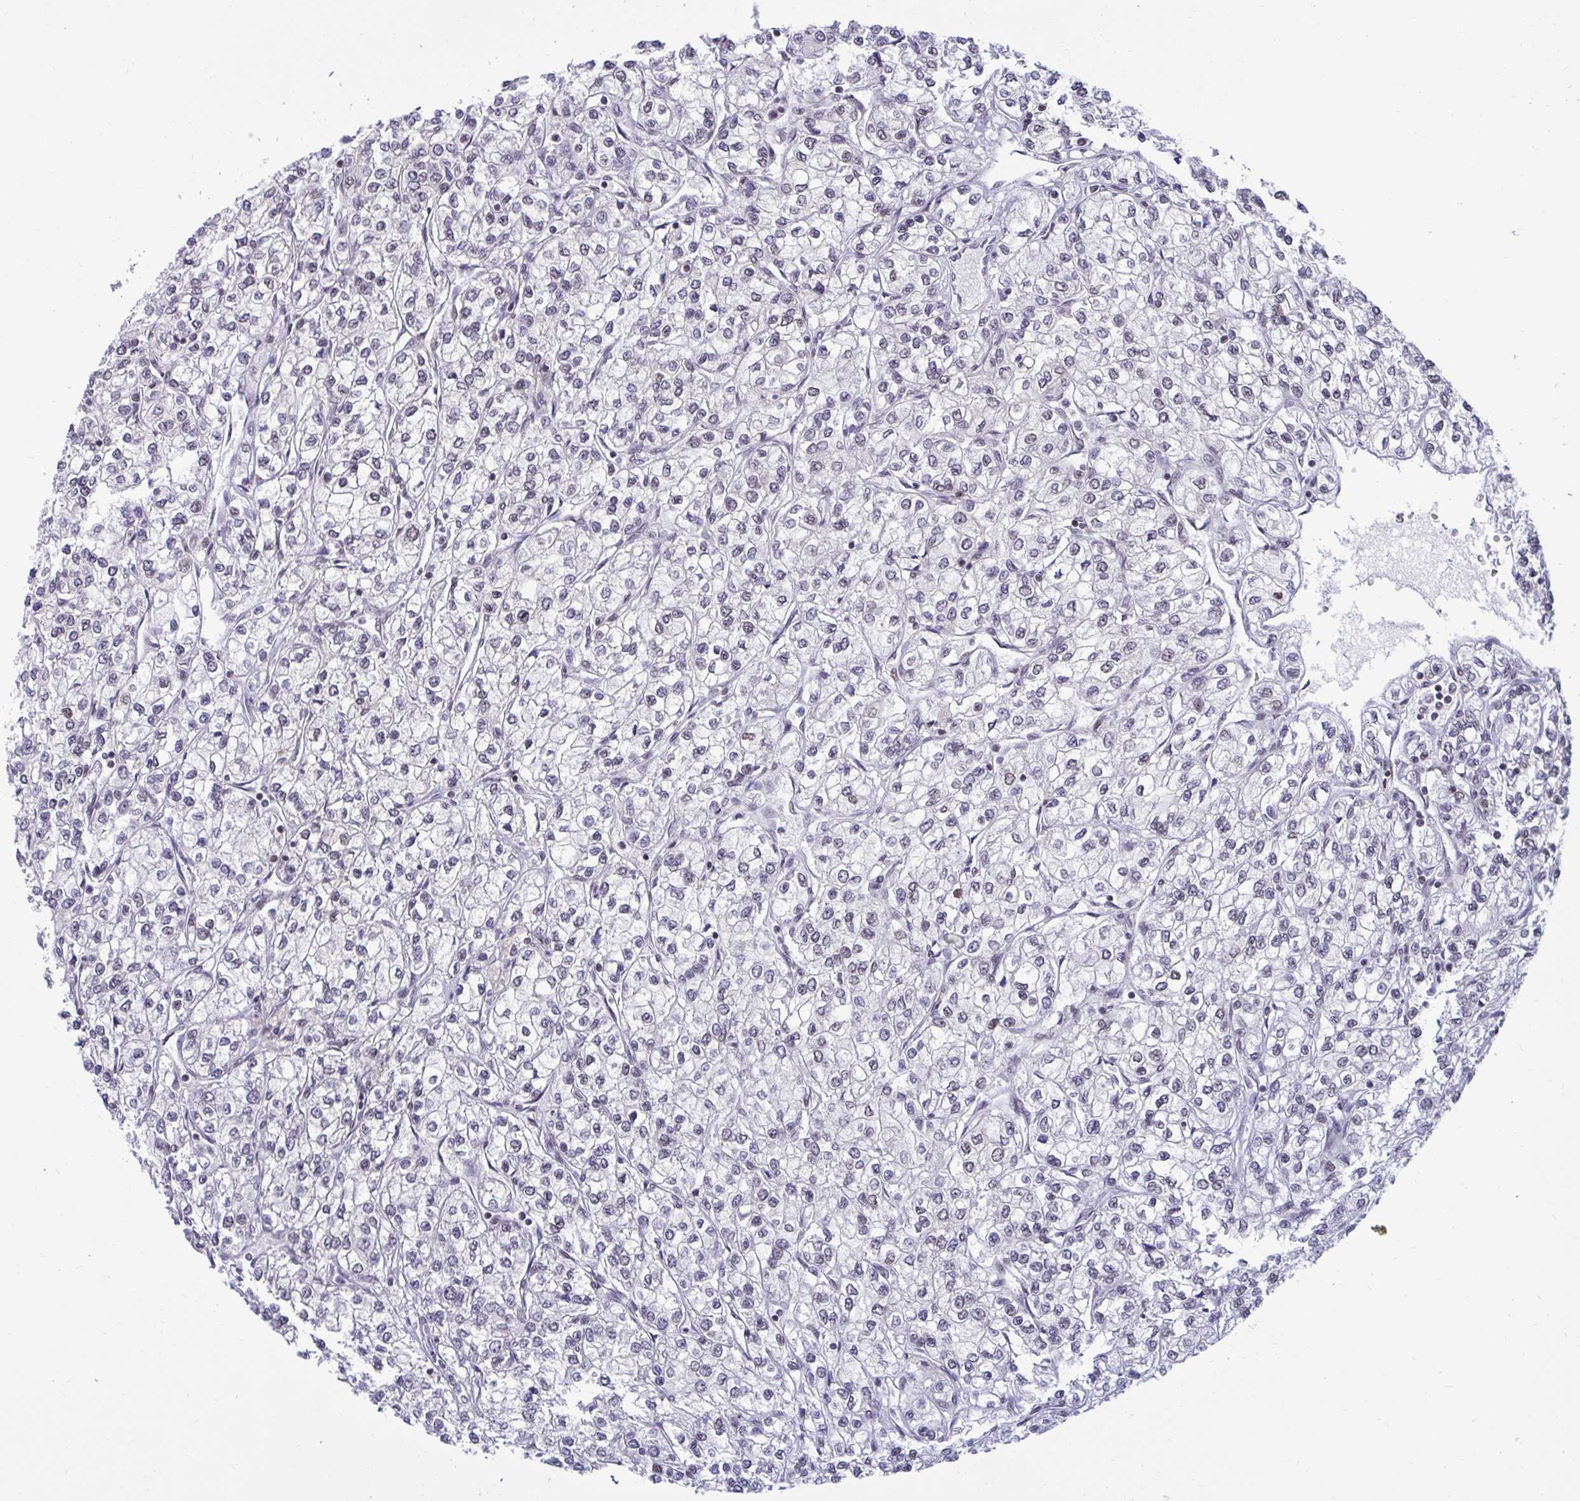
{"staining": {"intensity": "weak", "quantity": "<25%", "location": "nuclear"}, "tissue": "renal cancer", "cell_type": "Tumor cells", "image_type": "cancer", "snomed": [{"axis": "morphology", "description": "Adenocarcinoma, NOS"}, {"axis": "topography", "description": "Kidney"}], "caption": "Renal adenocarcinoma was stained to show a protein in brown. There is no significant staining in tumor cells.", "gene": "PHF10", "patient": {"sex": "male", "age": 80}}